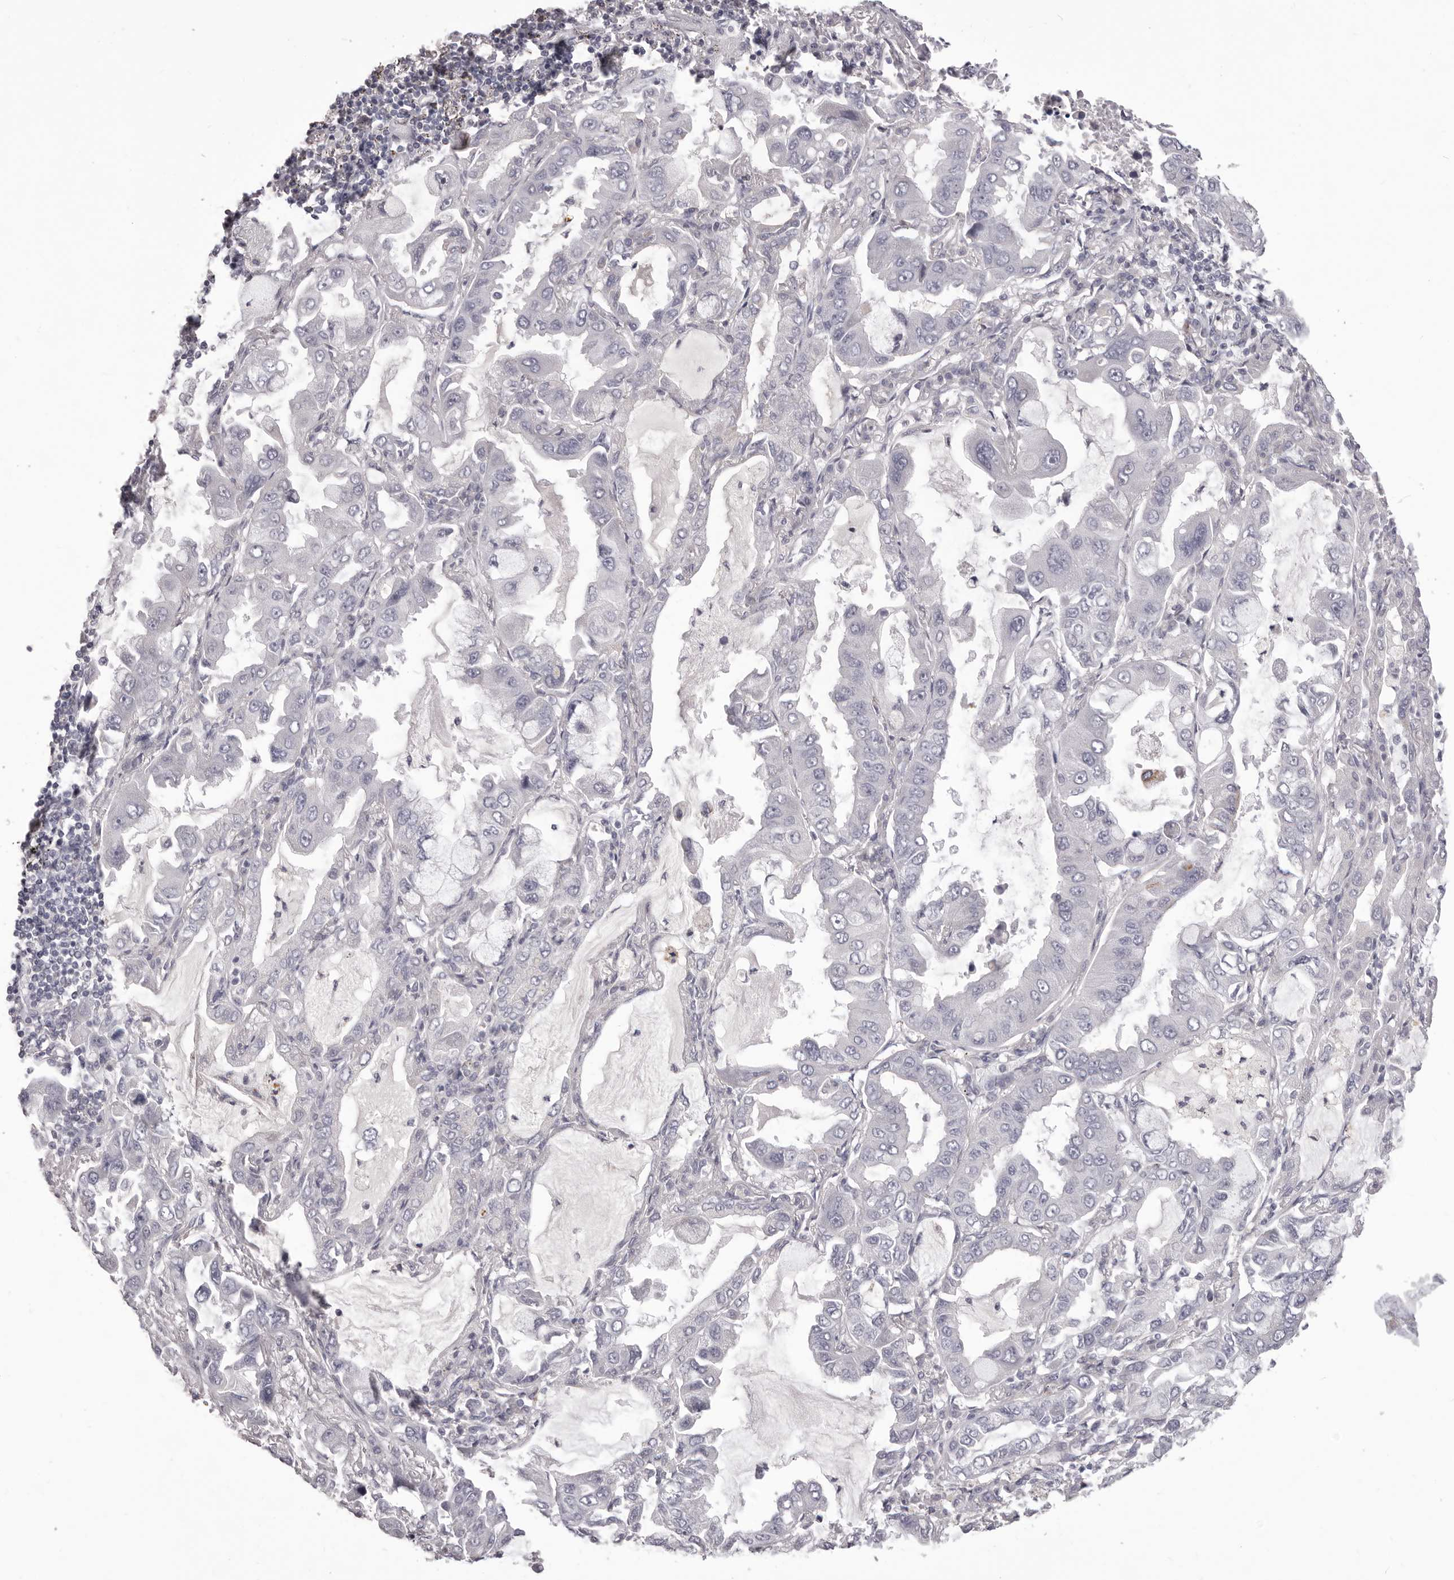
{"staining": {"intensity": "negative", "quantity": "none", "location": "none"}, "tissue": "lung cancer", "cell_type": "Tumor cells", "image_type": "cancer", "snomed": [{"axis": "morphology", "description": "Adenocarcinoma, NOS"}, {"axis": "topography", "description": "Lung"}], "caption": "Tumor cells are negative for brown protein staining in lung adenocarcinoma.", "gene": "PRMT2", "patient": {"sex": "male", "age": 64}}